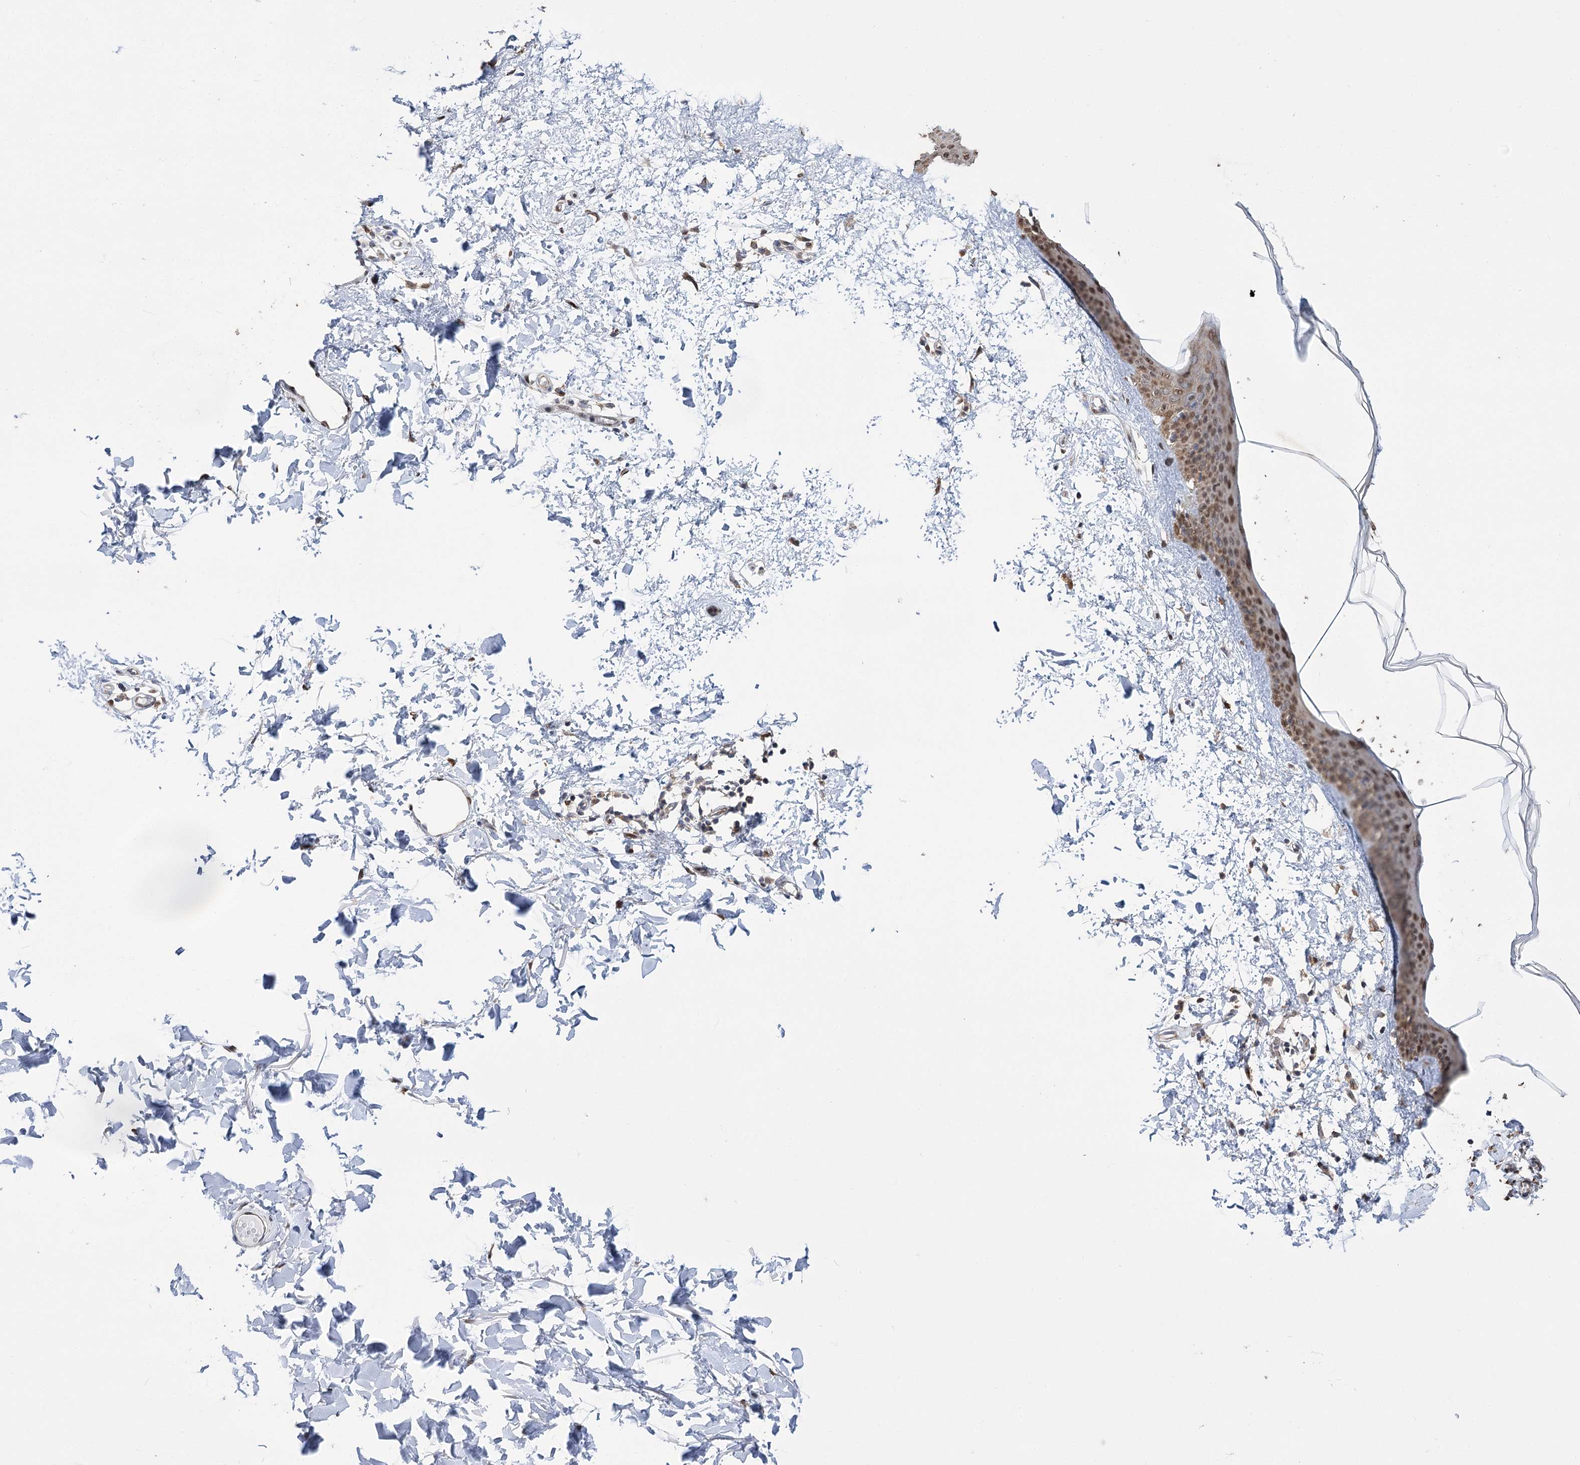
{"staining": {"intensity": "weak", "quantity": ">75%", "location": "cytoplasmic/membranous,nuclear"}, "tissue": "skin", "cell_type": "Fibroblasts", "image_type": "normal", "snomed": [{"axis": "morphology", "description": "Normal tissue, NOS"}, {"axis": "topography", "description": "Skin"}], "caption": "IHC micrograph of benign skin: skin stained using IHC exhibits low levels of weak protein expression localized specifically in the cytoplasmic/membranous,nuclear of fibroblasts, appearing as a cytoplasmic/membranous,nuclear brown color.", "gene": "NFU1", "patient": {"sex": "female", "age": 58}}